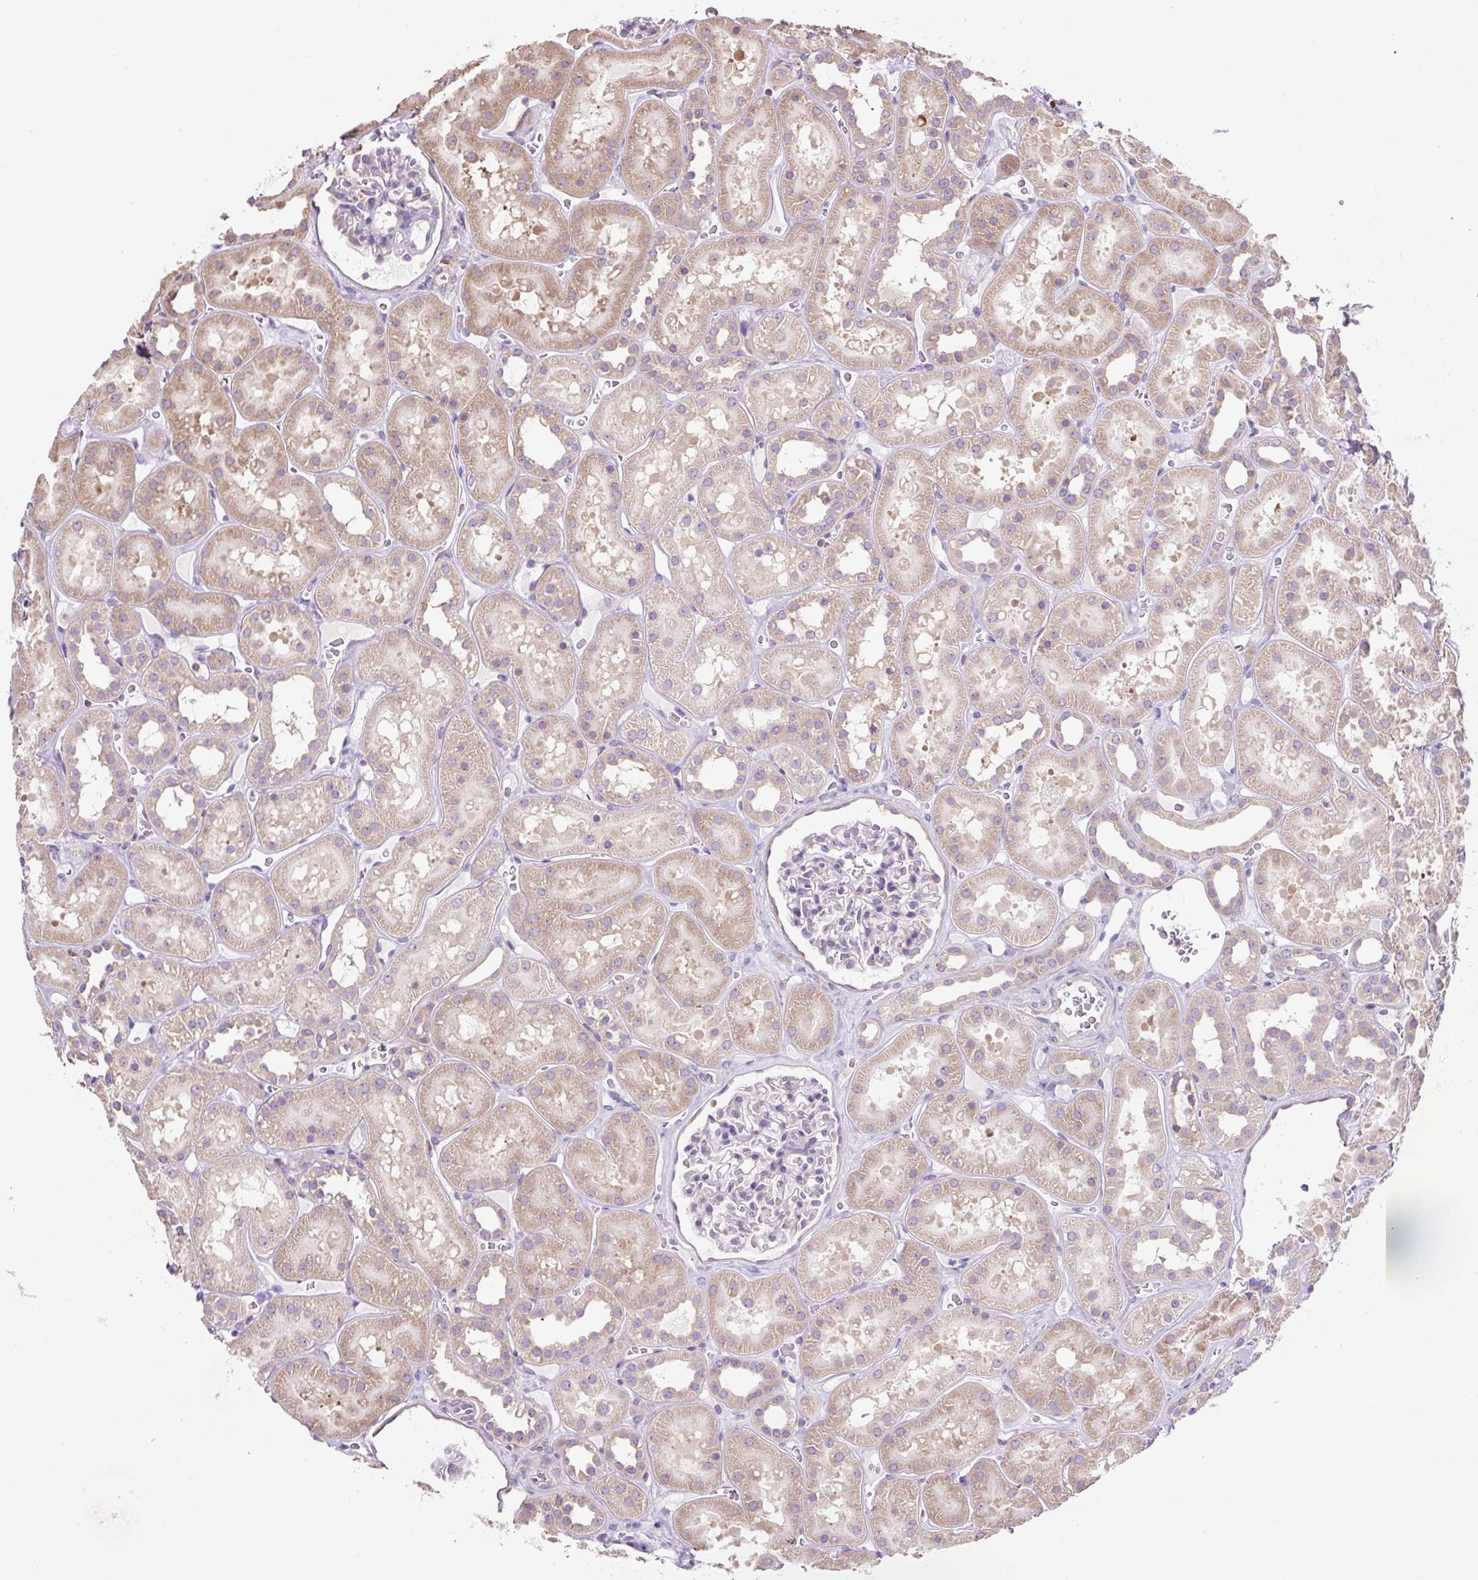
{"staining": {"intensity": "moderate", "quantity": "<25%", "location": "cytoplasmic/membranous"}, "tissue": "kidney", "cell_type": "Cells in glomeruli", "image_type": "normal", "snomed": [{"axis": "morphology", "description": "Normal tissue, NOS"}, {"axis": "topography", "description": "Kidney"}], "caption": "Immunohistochemical staining of unremarkable human kidney shows <25% levels of moderate cytoplasmic/membranous protein staining in approximately <25% of cells in glomeruli. Nuclei are stained in blue.", "gene": "RPS23", "patient": {"sex": "female", "age": 41}}